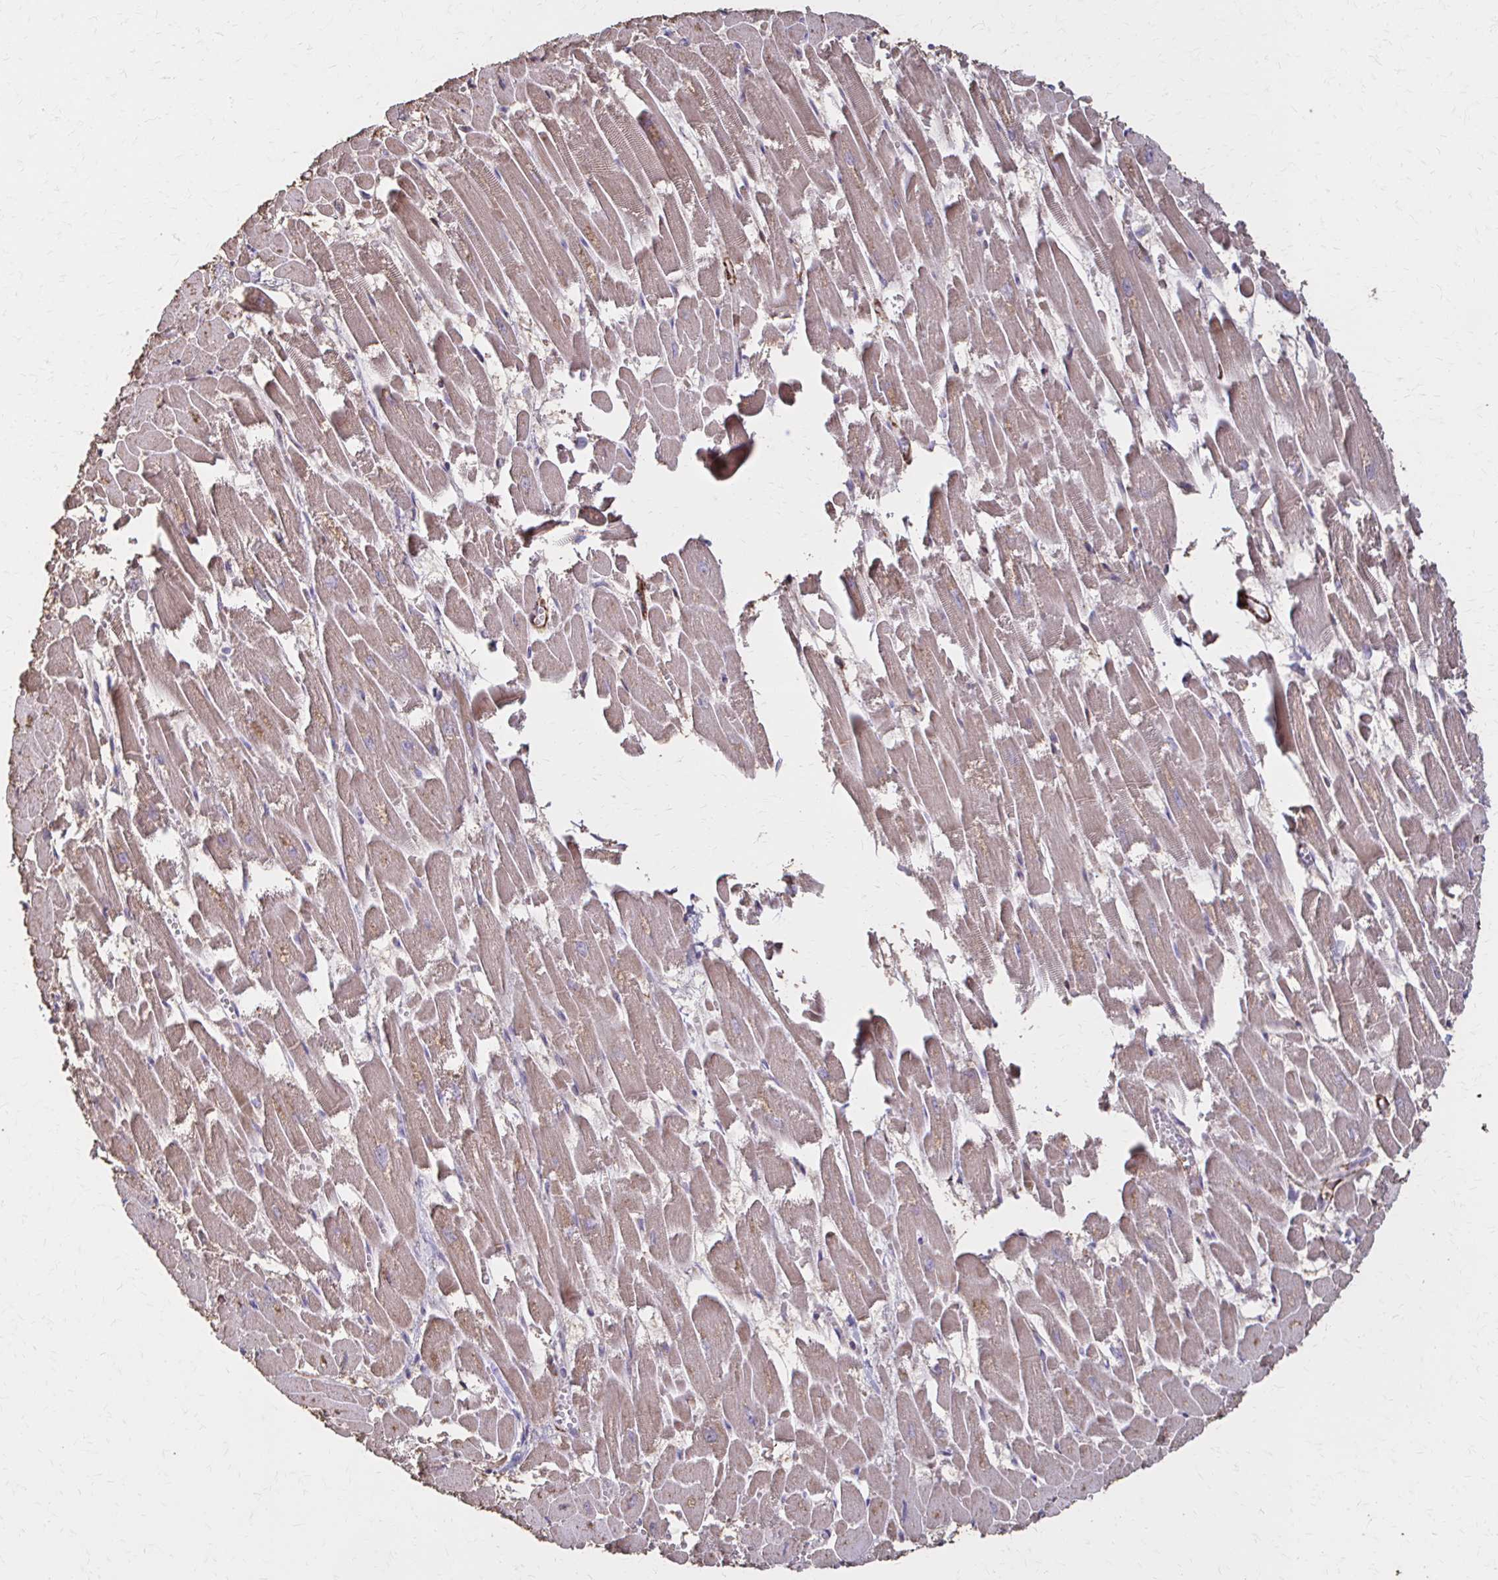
{"staining": {"intensity": "moderate", "quantity": ">75%", "location": "cytoplasmic/membranous"}, "tissue": "heart muscle", "cell_type": "Cardiomyocytes", "image_type": "normal", "snomed": [{"axis": "morphology", "description": "Normal tissue, NOS"}, {"axis": "topography", "description": "Heart"}], "caption": "Immunohistochemical staining of normal human heart muscle displays >75% levels of moderate cytoplasmic/membranous protein staining in about >75% of cardiomyocytes. (Brightfield microscopy of DAB IHC at high magnification).", "gene": "TIMMDC1", "patient": {"sex": "female", "age": 52}}